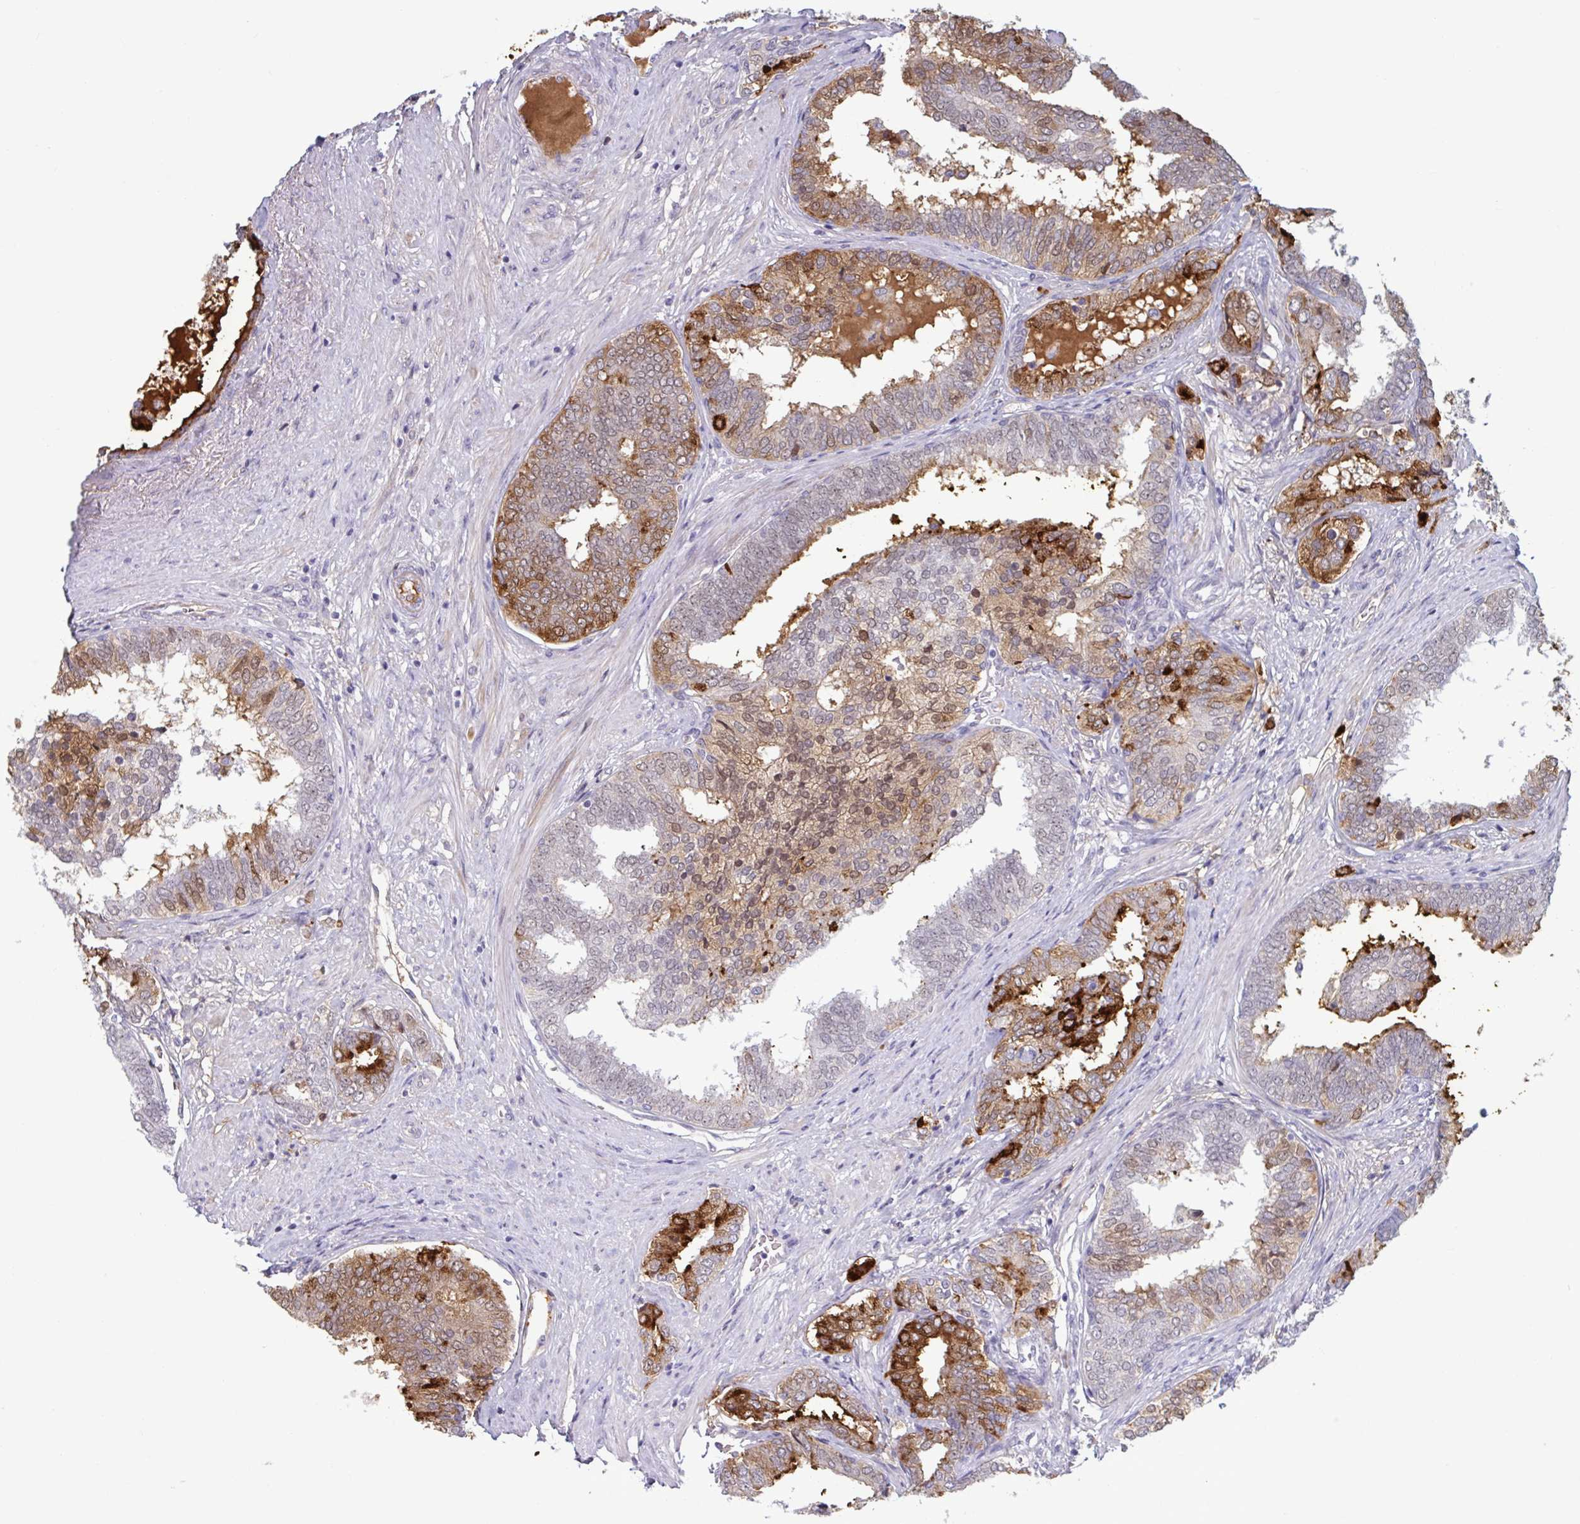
{"staining": {"intensity": "weak", "quantity": "25%-75%", "location": "cytoplasmic/membranous,nuclear"}, "tissue": "prostate cancer", "cell_type": "Tumor cells", "image_type": "cancer", "snomed": [{"axis": "morphology", "description": "Adenocarcinoma, High grade"}, {"axis": "topography", "description": "Prostate"}], "caption": "Prostate cancer stained with DAB (3,3'-diaminobenzidine) immunohistochemistry (IHC) exhibits low levels of weak cytoplasmic/membranous and nuclear positivity in approximately 25%-75% of tumor cells. Immunohistochemistry (ihc) stains the protein in brown and the nuclei are stained blue.", "gene": "MSMB", "patient": {"sex": "male", "age": 72}}